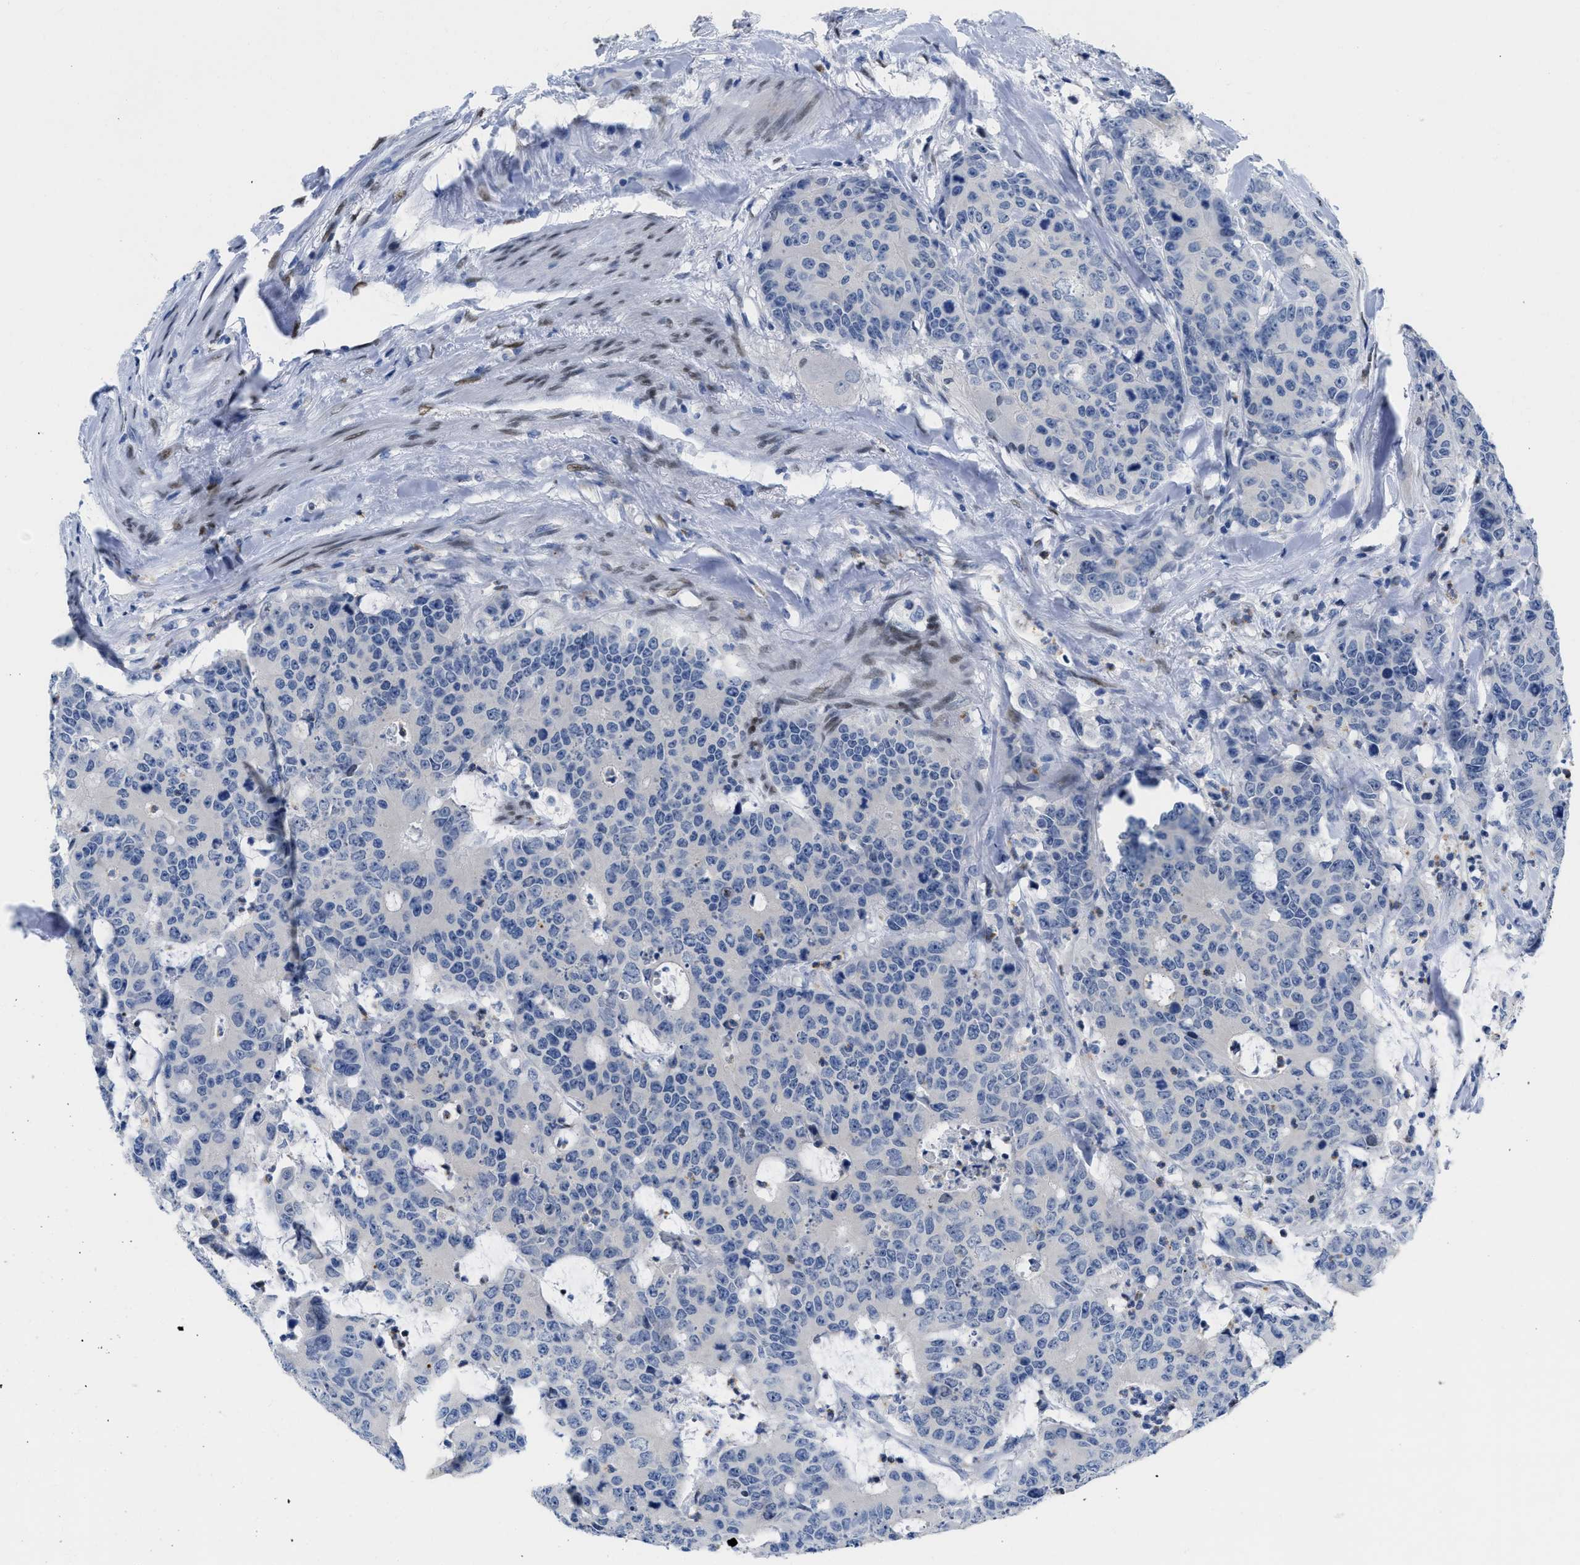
{"staining": {"intensity": "negative", "quantity": "none", "location": "none"}, "tissue": "colorectal cancer", "cell_type": "Tumor cells", "image_type": "cancer", "snomed": [{"axis": "morphology", "description": "Adenocarcinoma, NOS"}, {"axis": "topography", "description": "Colon"}], "caption": "A histopathology image of human colorectal cancer is negative for staining in tumor cells.", "gene": "NFIX", "patient": {"sex": "female", "age": 86}}